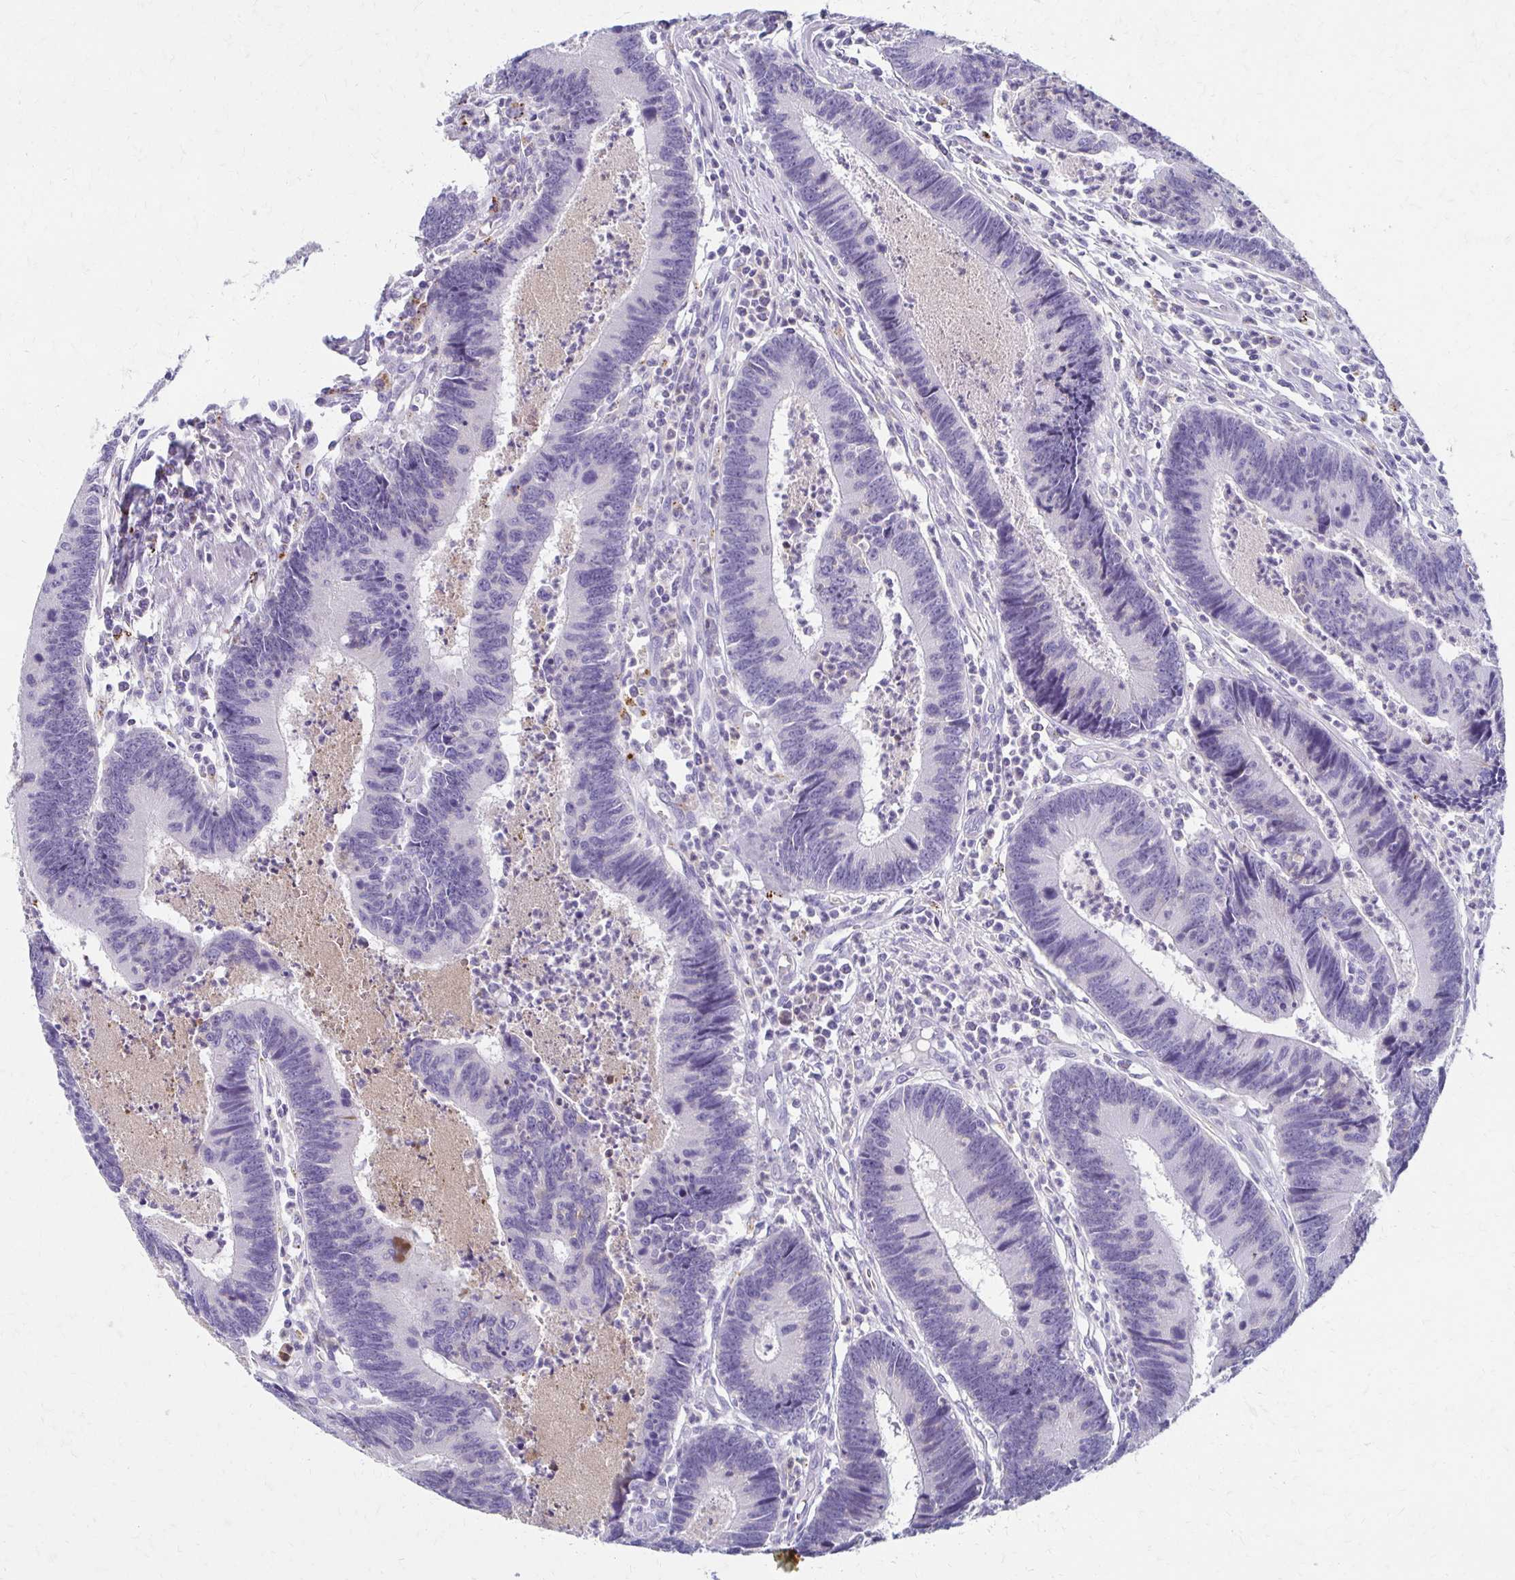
{"staining": {"intensity": "negative", "quantity": "none", "location": "none"}, "tissue": "colorectal cancer", "cell_type": "Tumor cells", "image_type": "cancer", "snomed": [{"axis": "morphology", "description": "Adenocarcinoma, NOS"}, {"axis": "topography", "description": "Colon"}], "caption": "This image is of colorectal cancer stained with IHC to label a protein in brown with the nuclei are counter-stained blue. There is no expression in tumor cells.", "gene": "BBS12", "patient": {"sex": "female", "age": 67}}